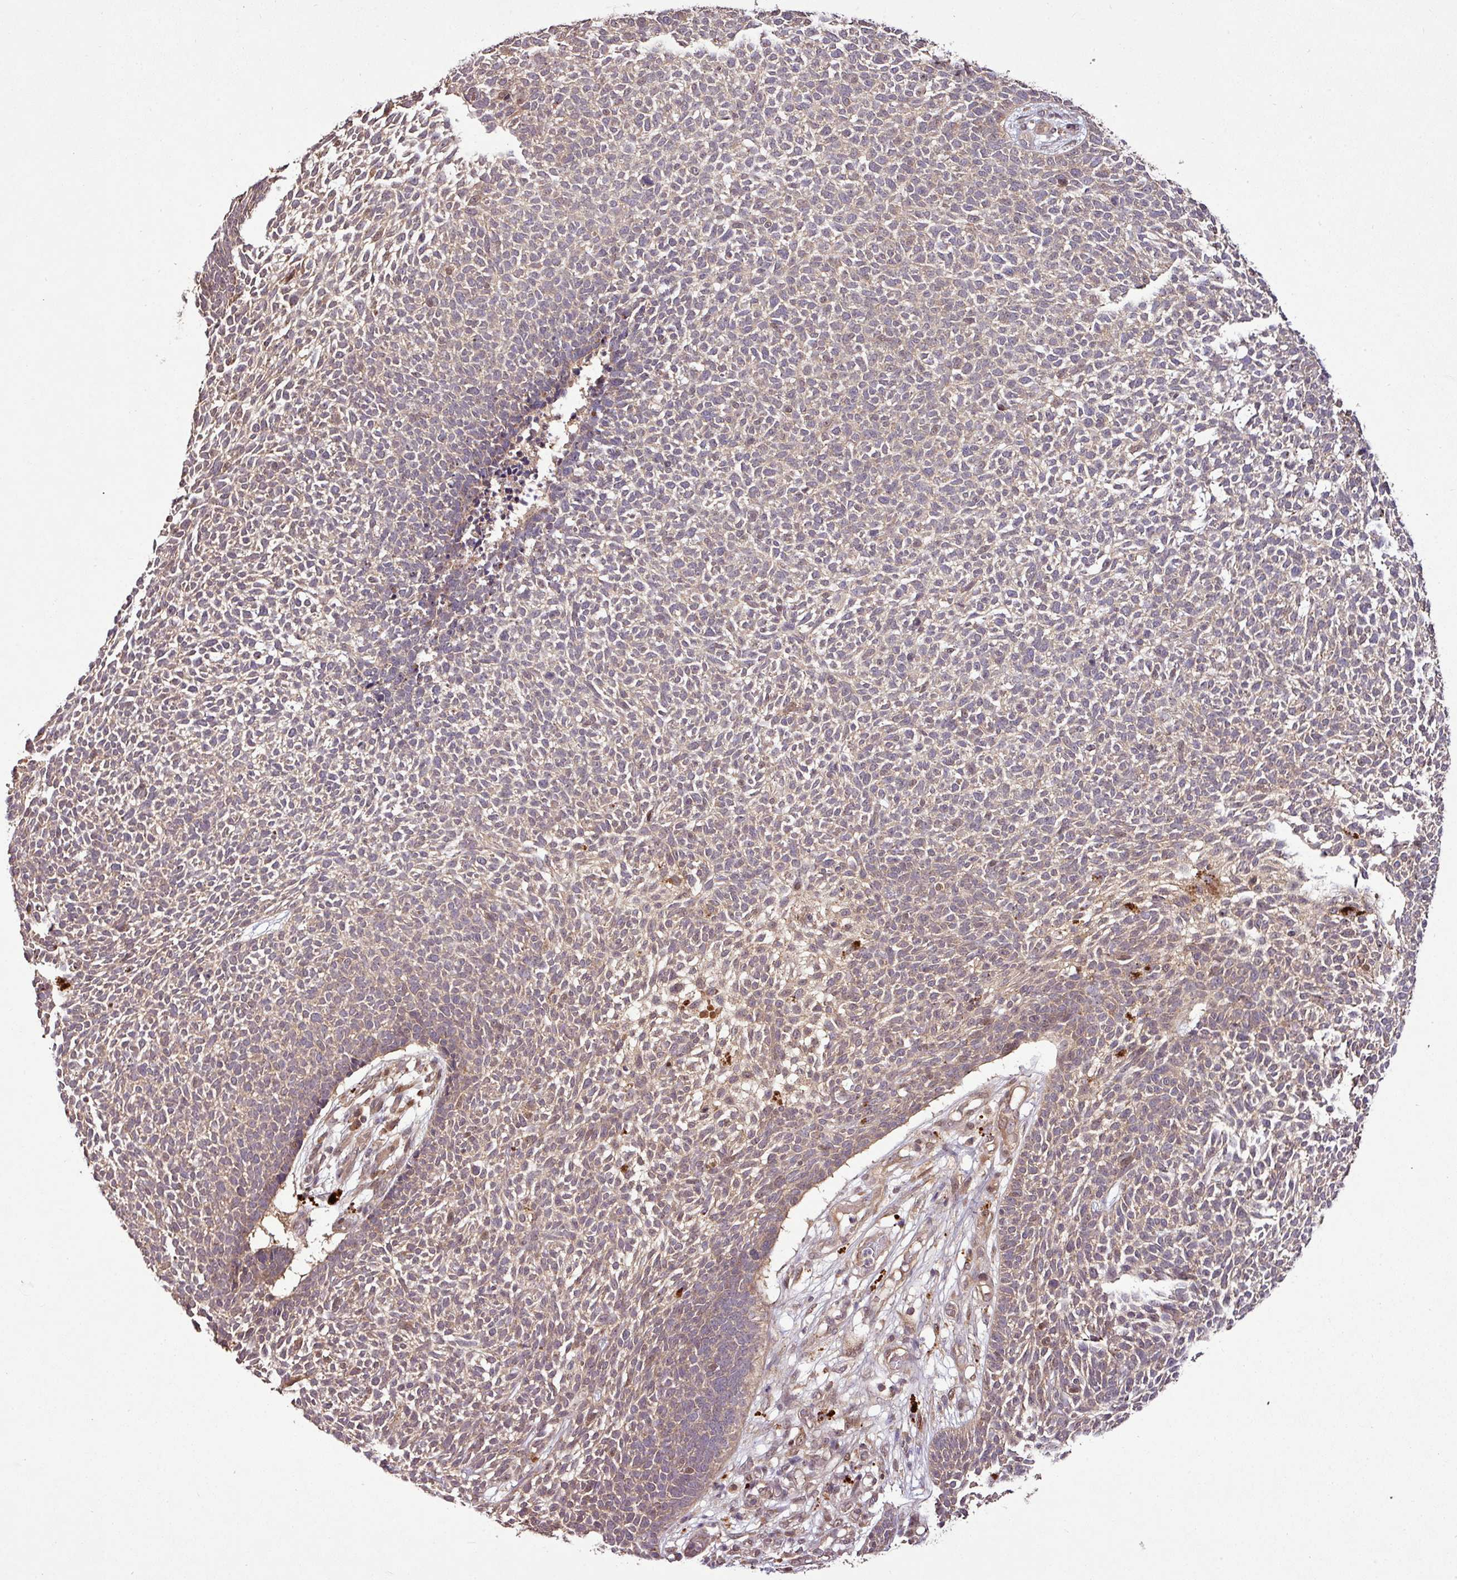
{"staining": {"intensity": "weak", "quantity": "25%-75%", "location": "cytoplasmic/membranous"}, "tissue": "skin cancer", "cell_type": "Tumor cells", "image_type": "cancer", "snomed": [{"axis": "morphology", "description": "Basal cell carcinoma"}, {"axis": "topography", "description": "Skin"}], "caption": "Skin basal cell carcinoma stained with DAB immunohistochemistry exhibits low levels of weak cytoplasmic/membranous positivity in approximately 25%-75% of tumor cells.", "gene": "FAIM", "patient": {"sex": "female", "age": 84}}